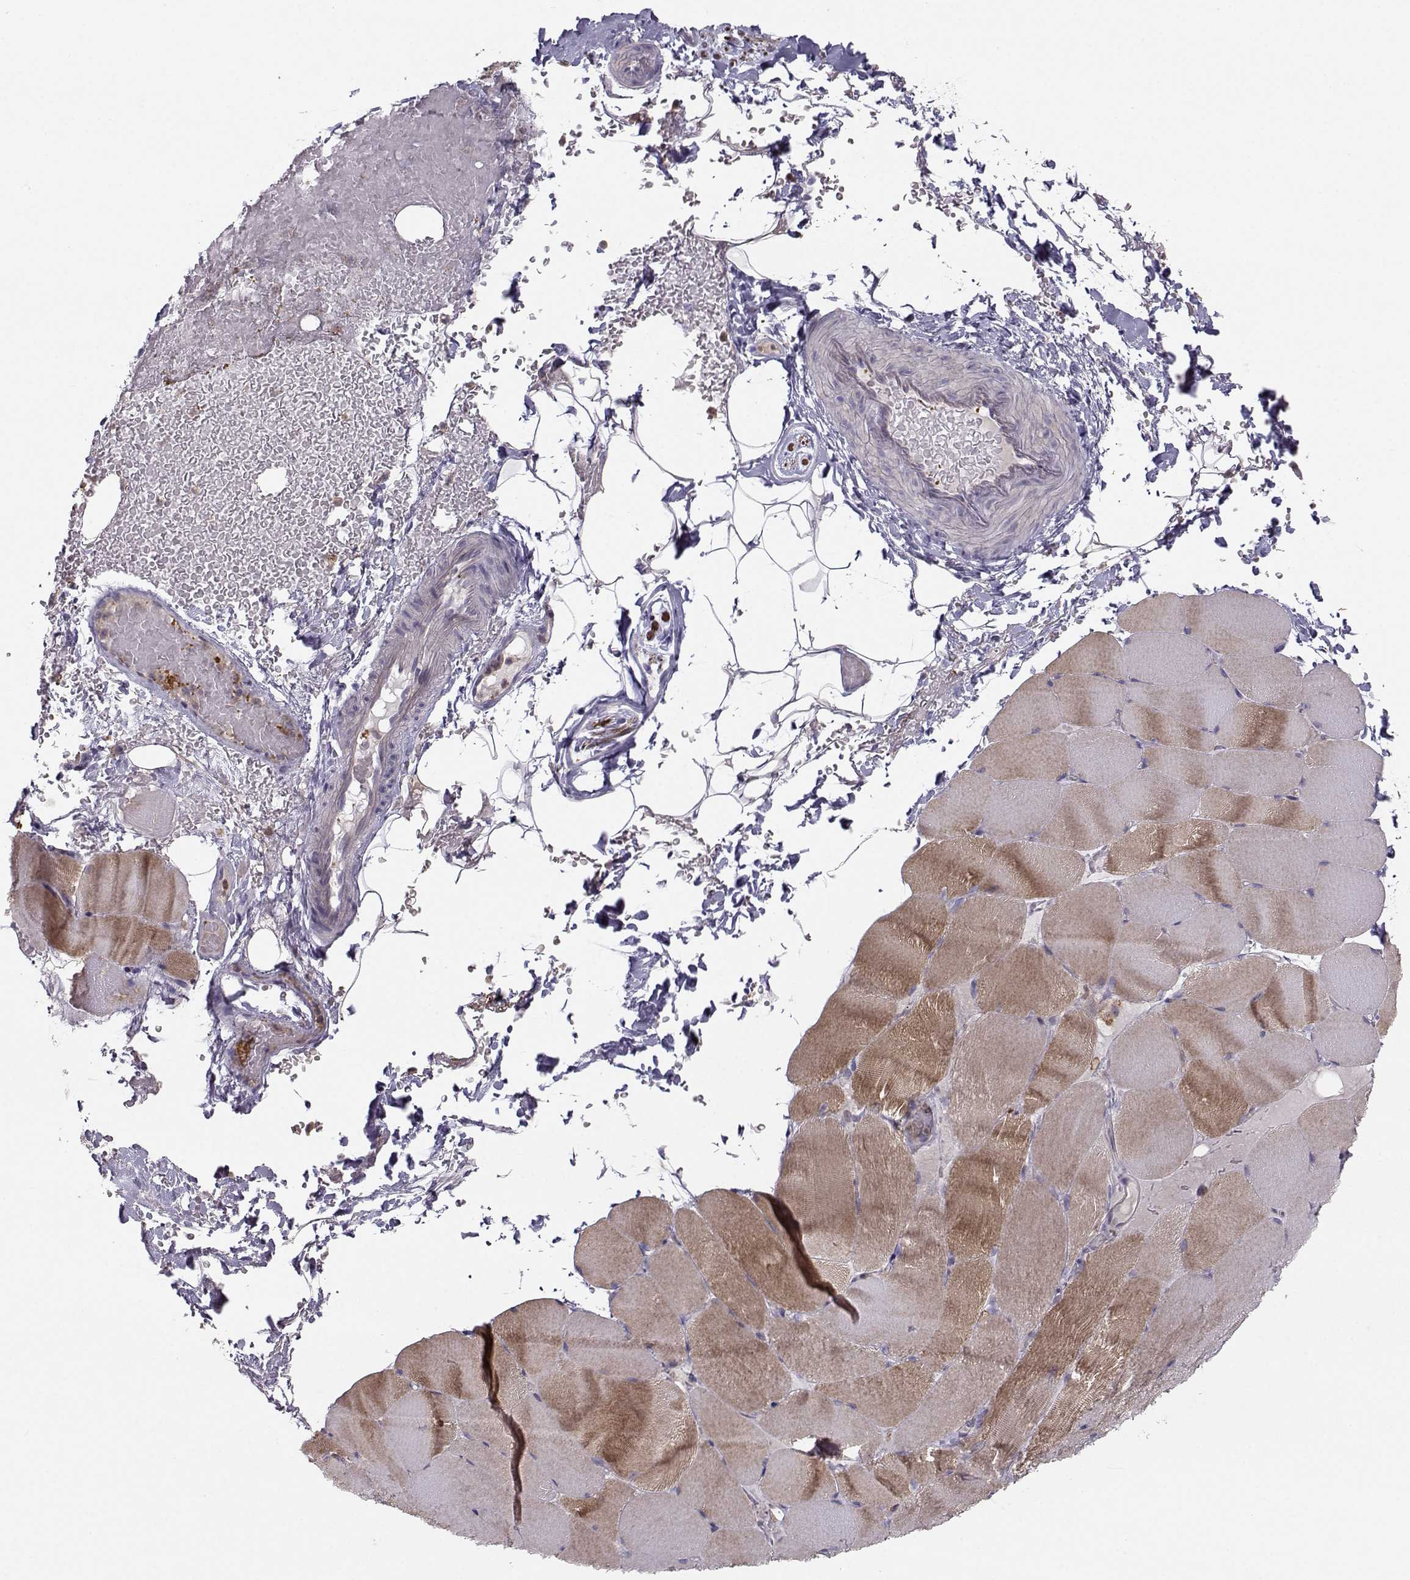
{"staining": {"intensity": "moderate", "quantity": "25%-75%", "location": "cytoplasmic/membranous"}, "tissue": "skeletal muscle", "cell_type": "Myocytes", "image_type": "normal", "snomed": [{"axis": "morphology", "description": "Normal tissue, NOS"}, {"axis": "topography", "description": "Skeletal muscle"}], "caption": "IHC image of benign skeletal muscle: skeletal muscle stained using immunohistochemistry (IHC) demonstrates medium levels of moderate protein expression localized specifically in the cytoplasmic/membranous of myocytes, appearing as a cytoplasmic/membranous brown color.", "gene": "ASB16", "patient": {"sex": "female", "age": 37}}